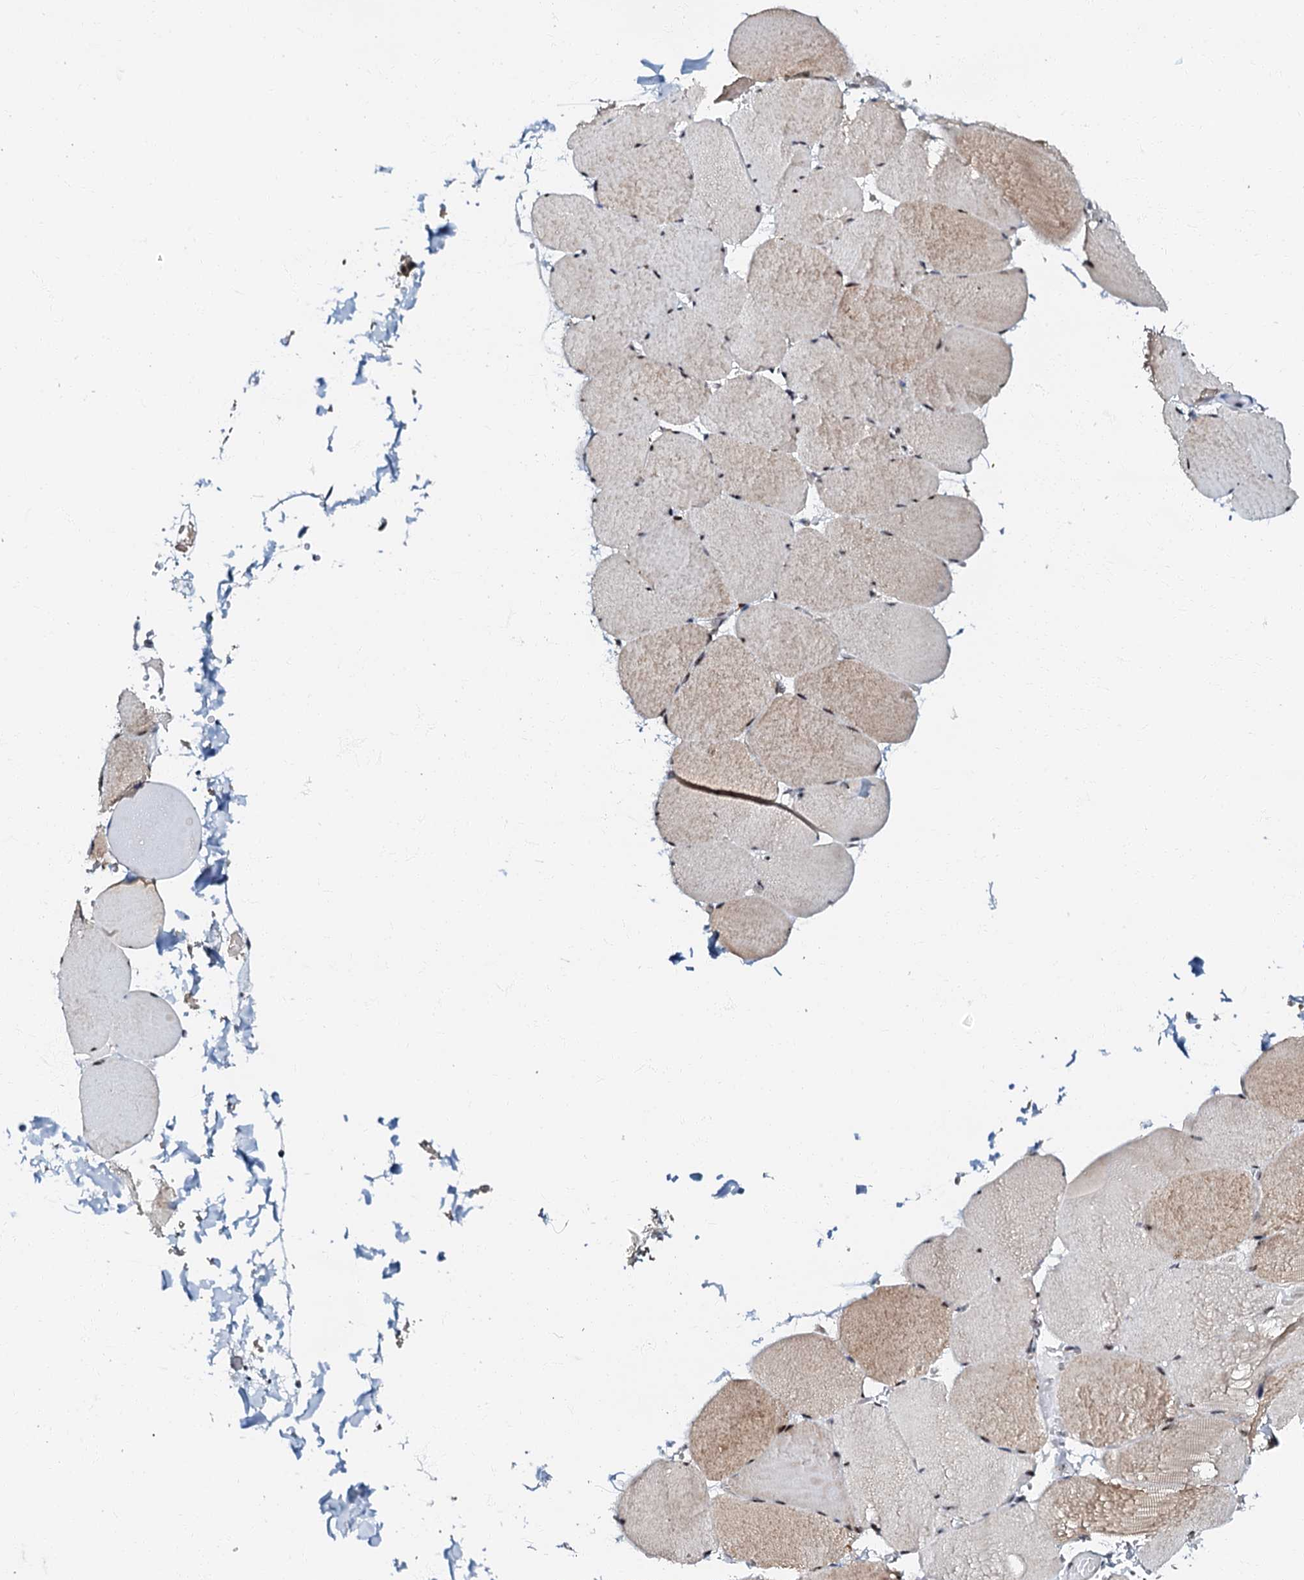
{"staining": {"intensity": "weak", "quantity": "25%-75%", "location": "cytoplasmic/membranous"}, "tissue": "skeletal muscle", "cell_type": "Myocytes", "image_type": "normal", "snomed": [{"axis": "morphology", "description": "Normal tissue, NOS"}, {"axis": "topography", "description": "Skeletal muscle"}, {"axis": "topography", "description": "Head-Neck"}], "caption": "Immunohistochemical staining of unremarkable human skeletal muscle shows low levels of weak cytoplasmic/membranous expression in approximately 25%-75% of myocytes.", "gene": "OLAH", "patient": {"sex": "male", "age": 66}}